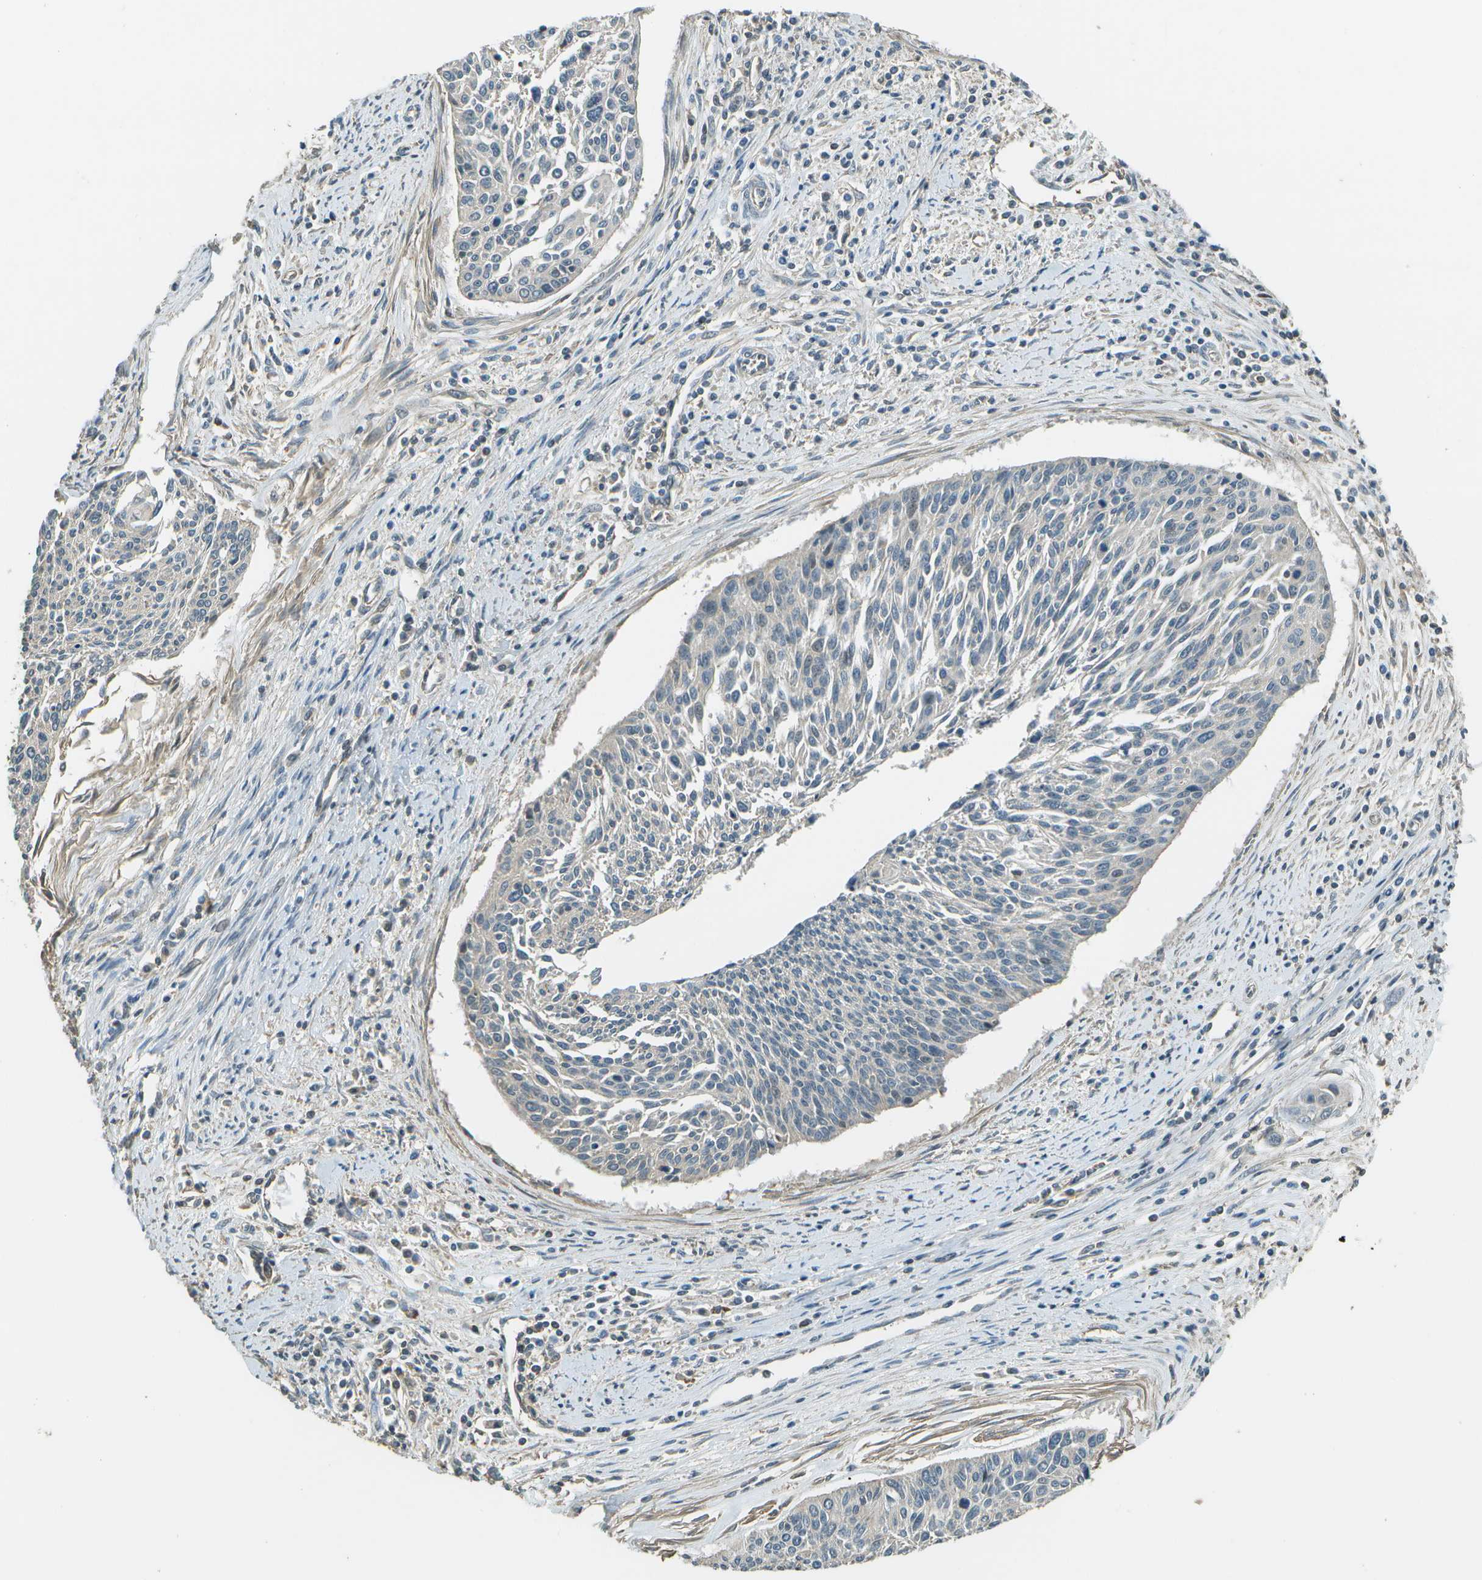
{"staining": {"intensity": "negative", "quantity": "none", "location": "none"}, "tissue": "cervical cancer", "cell_type": "Tumor cells", "image_type": "cancer", "snomed": [{"axis": "morphology", "description": "Squamous cell carcinoma, NOS"}, {"axis": "topography", "description": "Cervix"}], "caption": "This is an immunohistochemistry (IHC) histopathology image of squamous cell carcinoma (cervical). There is no positivity in tumor cells.", "gene": "PLPBP", "patient": {"sex": "female", "age": 55}}